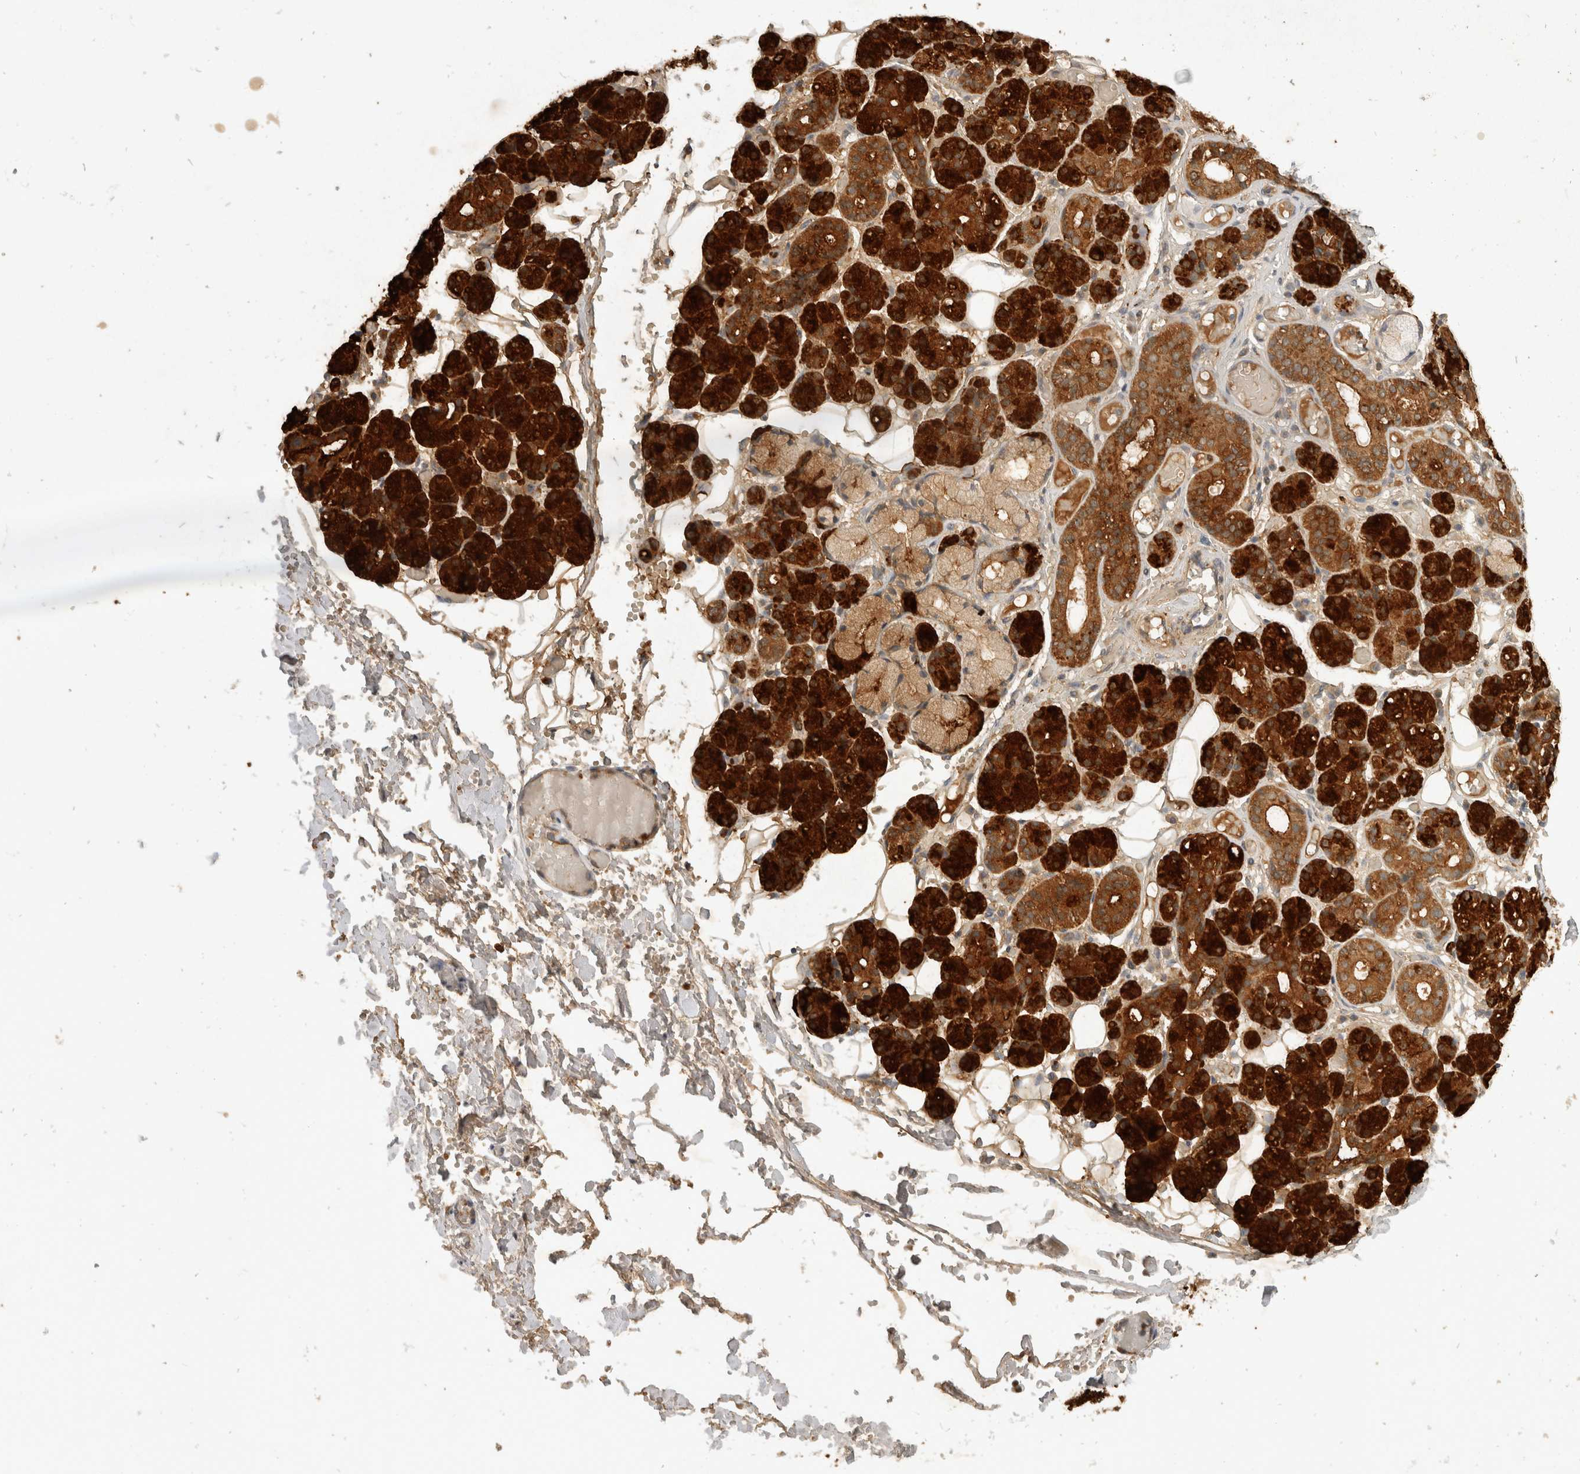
{"staining": {"intensity": "strong", "quantity": ">75%", "location": "cytoplasmic/membranous"}, "tissue": "salivary gland", "cell_type": "Glandular cells", "image_type": "normal", "snomed": [{"axis": "morphology", "description": "Normal tissue, NOS"}, {"axis": "topography", "description": "Salivary gland"}], "caption": "An immunohistochemistry (IHC) micrograph of benign tissue is shown. Protein staining in brown highlights strong cytoplasmic/membranous positivity in salivary gland within glandular cells.", "gene": "TOM1L2", "patient": {"sex": "male", "age": 63}}